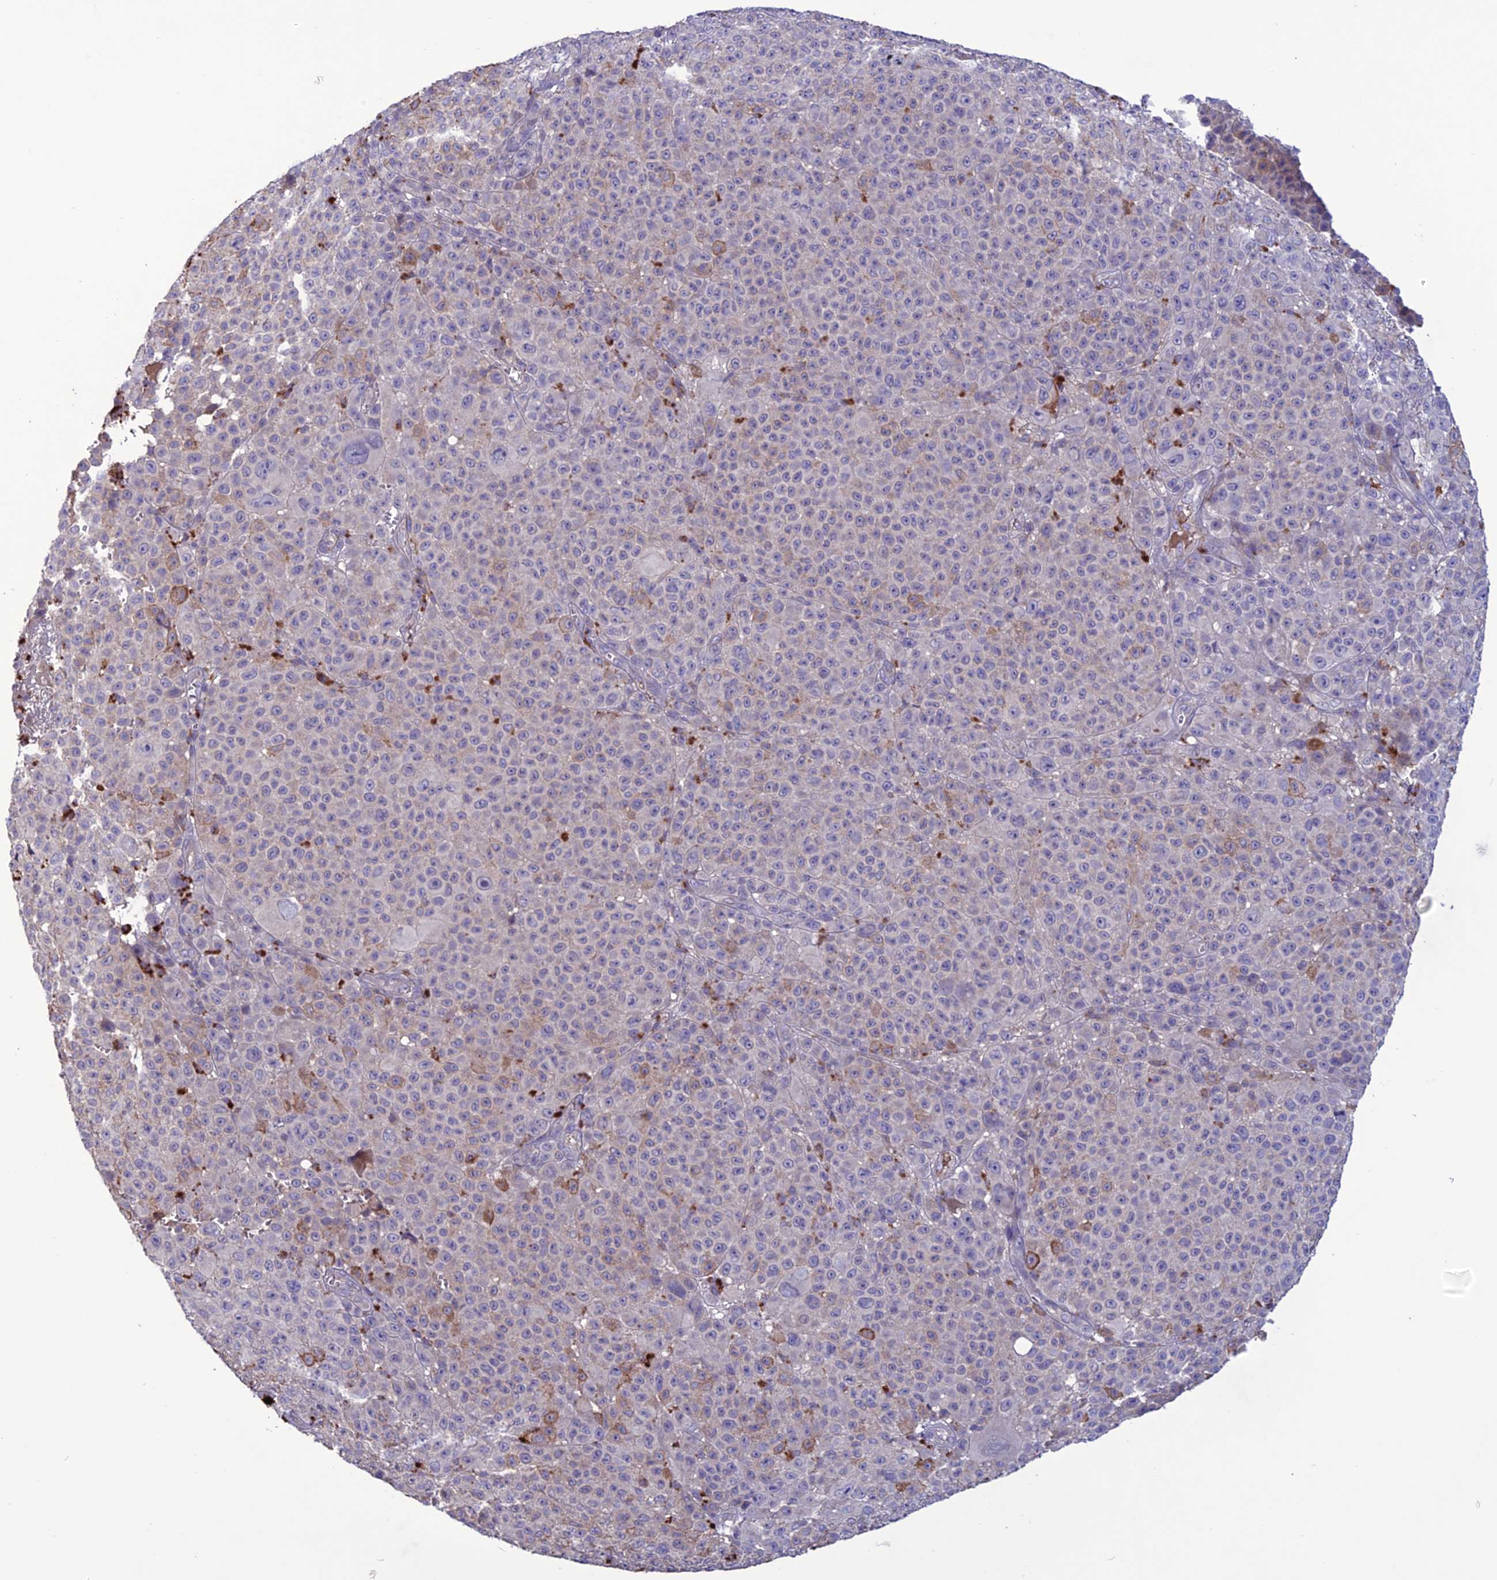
{"staining": {"intensity": "weak", "quantity": "<25%", "location": "cytoplasmic/membranous"}, "tissue": "melanoma", "cell_type": "Tumor cells", "image_type": "cancer", "snomed": [{"axis": "morphology", "description": "Malignant melanoma, NOS"}, {"axis": "topography", "description": "Skin"}], "caption": "This photomicrograph is of melanoma stained with immunohistochemistry to label a protein in brown with the nuclei are counter-stained blue. There is no staining in tumor cells.", "gene": "C2orf76", "patient": {"sex": "female", "age": 94}}